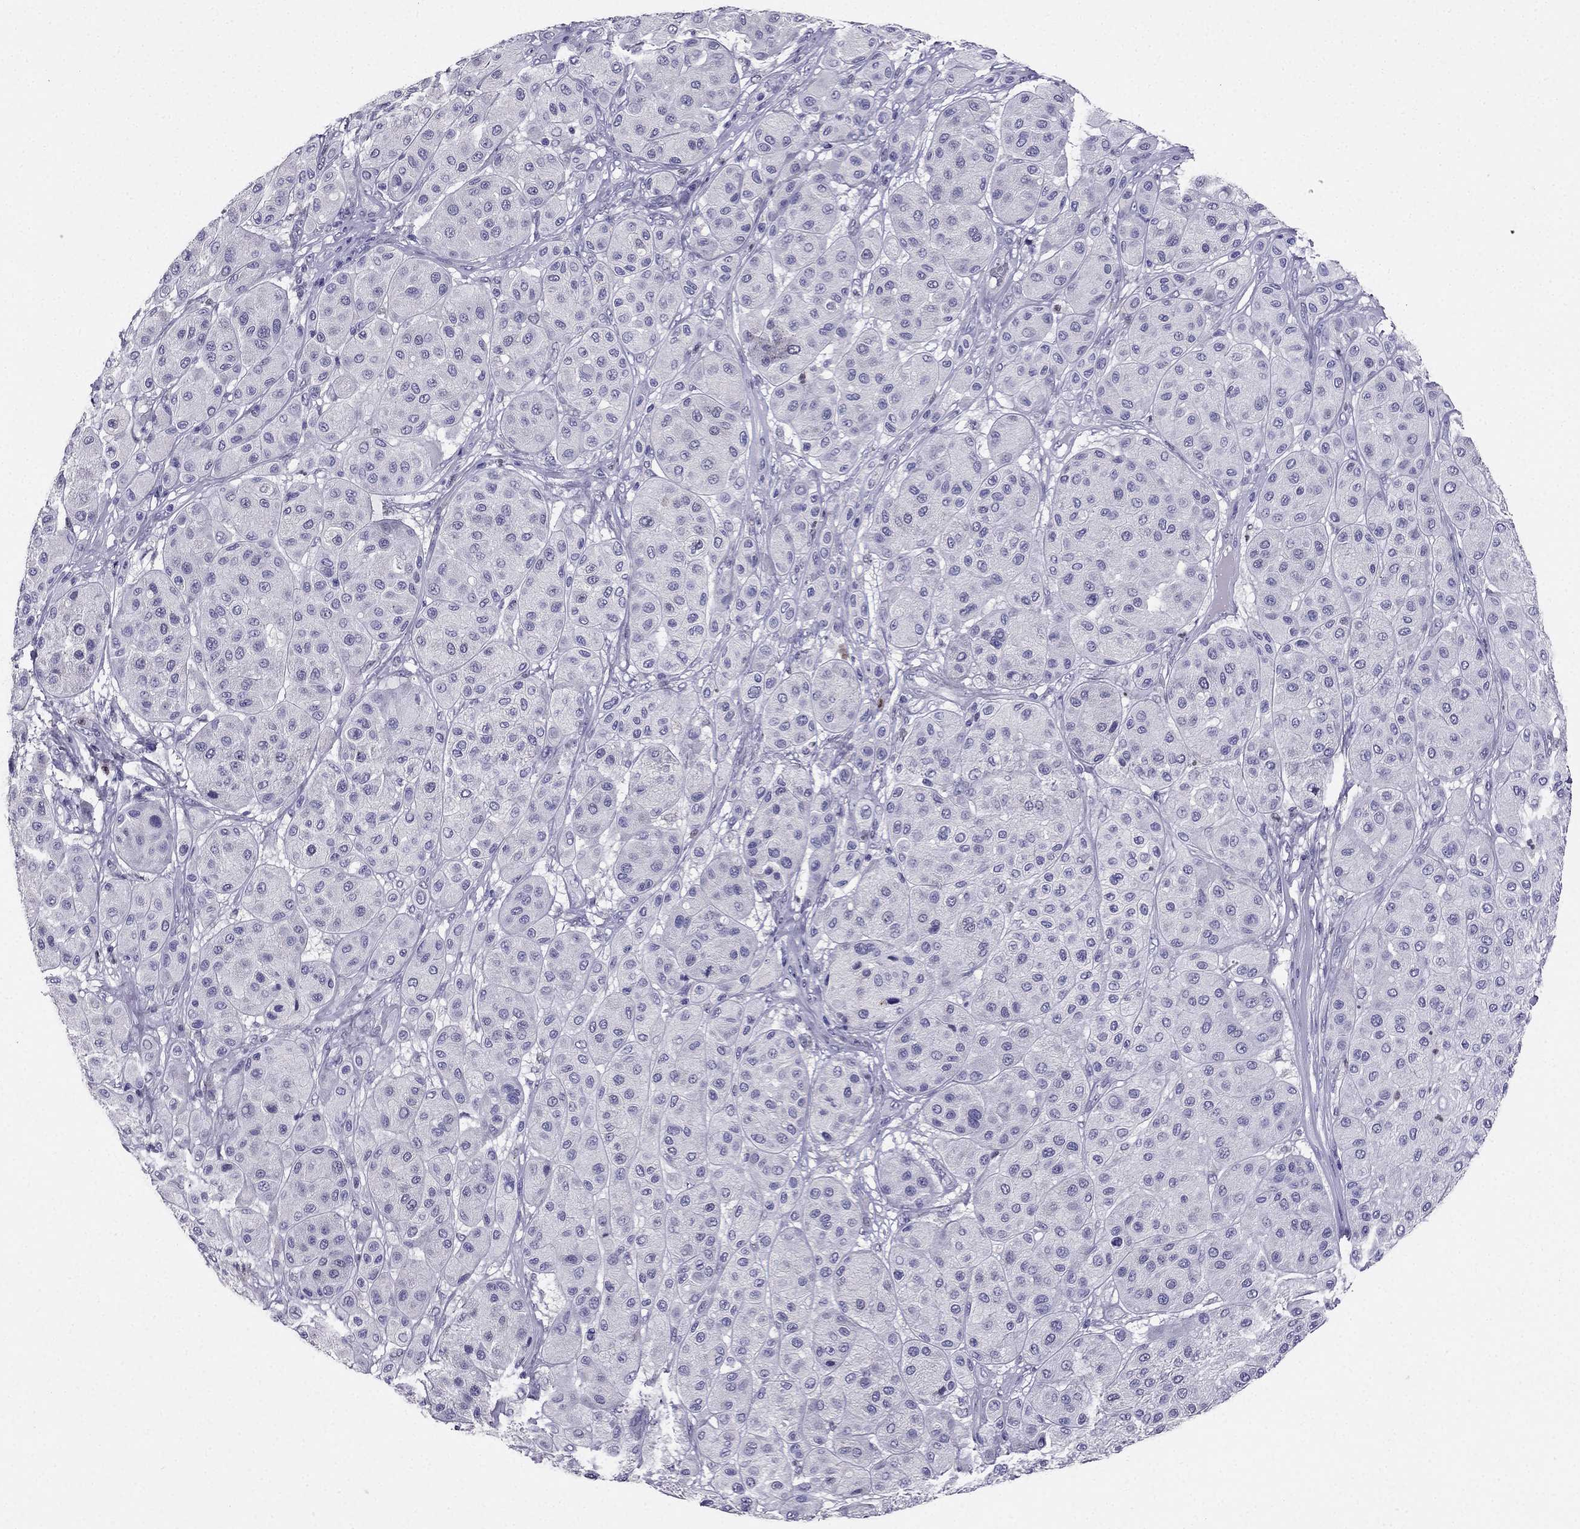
{"staining": {"intensity": "negative", "quantity": "none", "location": "none"}, "tissue": "melanoma", "cell_type": "Tumor cells", "image_type": "cancer", "snomed": [{"axis": "morphology", "description": "Malignant melanoma, Metastatic site"}, {"axis": "topography", "description": "Smooth muscle"}], "caption": "Immunohistochemistry of human melanoma shows no positivity in tumor cells. Brightfield microscopy of immunohistochemistry stained with DAB (3,3'-diaminobenzidine) (brown) and hematoxylin (blue), captured at high magnification.", "gene": "ARID3A", "patient": {"sex": "male", "age": 41}}